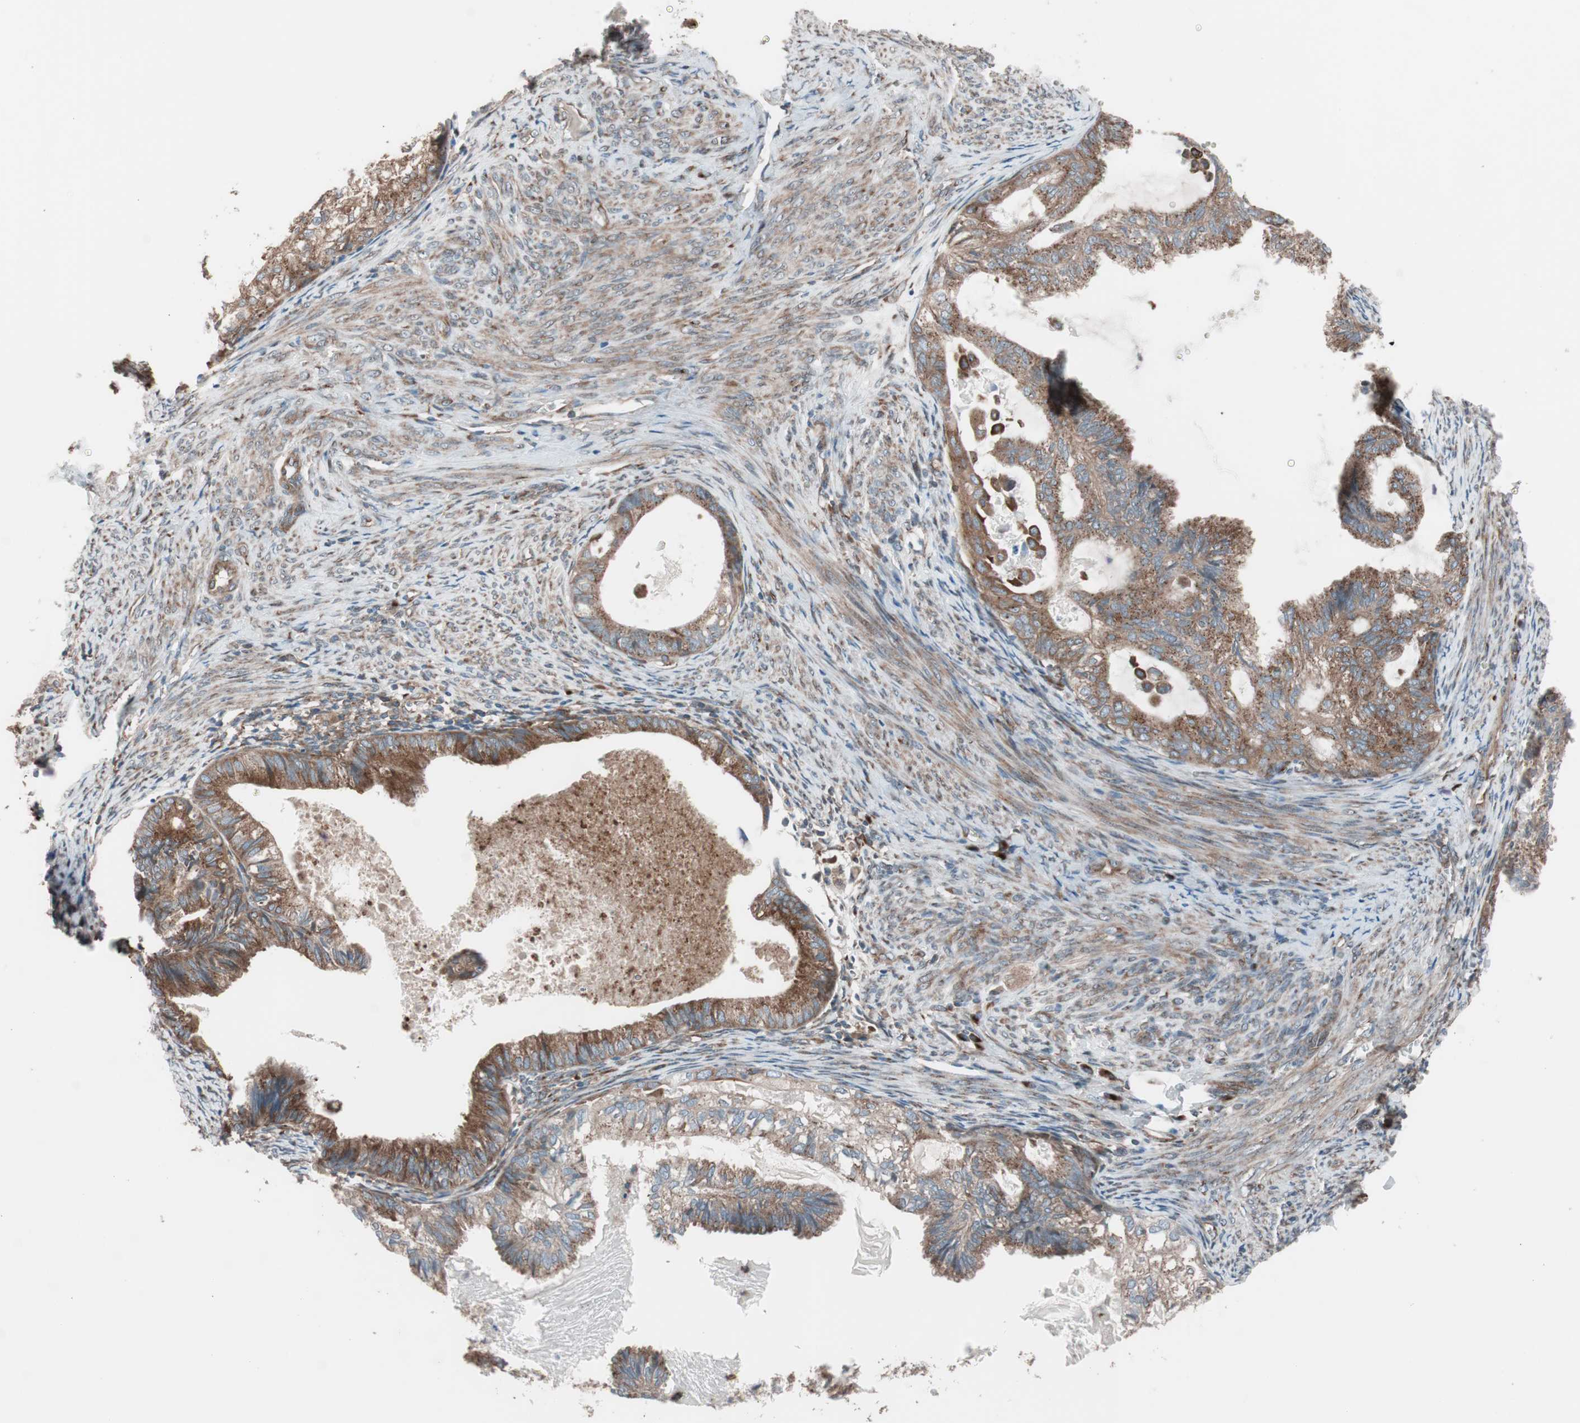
{"staining": {"intensity": "moderate", "quantity": ">75%", "location": "cytoplasmic/membranous"}, "tissue": "cervical cancer", "cell_type": "Tumor cells", "image_type": "cancer", "snomed": [{"axis": "morphology", "description": "Normal tissue, NOS"}, {"axis": "morphology", "description": "Adenocarcinoma, NOS"}, {"axis": "topography", "description": "Cervix"}, {"axis": "topography", "description": "Endometrium"}], "caption": "Immunohistochemistry photomicrograph of neoplastic tissue: cervical adenocarcinoma stained using immunohistochemistry (IHC) exhibits medium levels of moderate protein expression localized specifically in the cytoplasmic/membranous of tumor cells, appearing as a cytoplasmic/membranous brown color.", "gene": "SEC31A", "patient": {"sex": "female", "age": 86}}